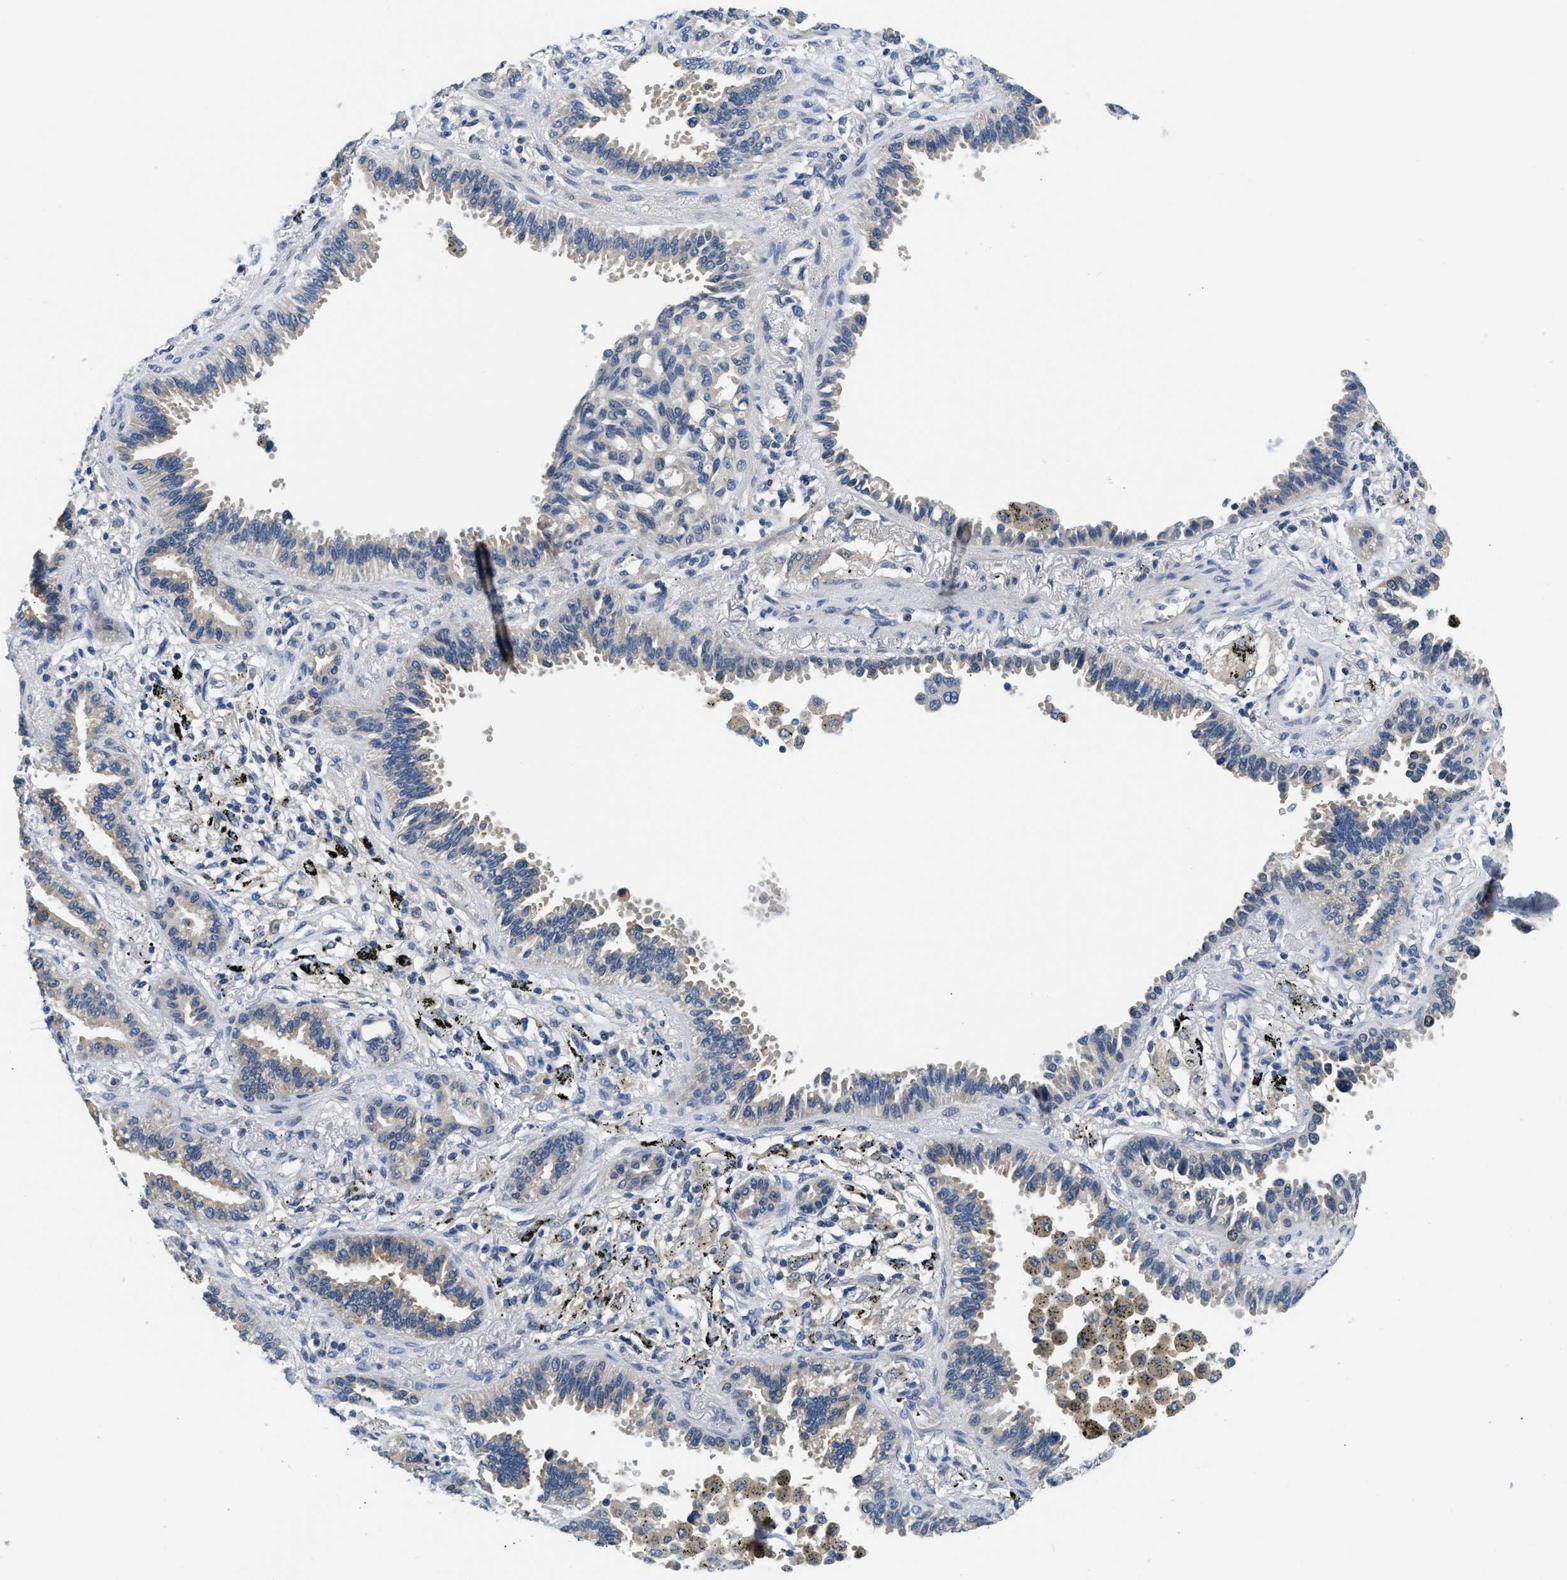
{"staining": {"intensity": "weak", "quantity": "<25%", "location": "cytoplasmic/membranous"}, "tissue": "lung cancer", "cell_type": "Tumor cells", "image_type": "cancer", "snomed": [{"axis": "morphology", "description": "Normal tissue, NOS"}, {"axis": "morphology", "description": "Adenocarcinoma, NOS"}, {"axis": "topography", "description": "Lung"}], "caption": "An immunohistochemistry histopathology image of lung adenocarcinoma is shown. There is no staining in tumor cells of lung adenocarcinoma. (Immunohistochemistry (ihc), brightfield microscopy, high magnification).", "gene": "CLGN", "patient": {"sex": "male", "age": 59}}